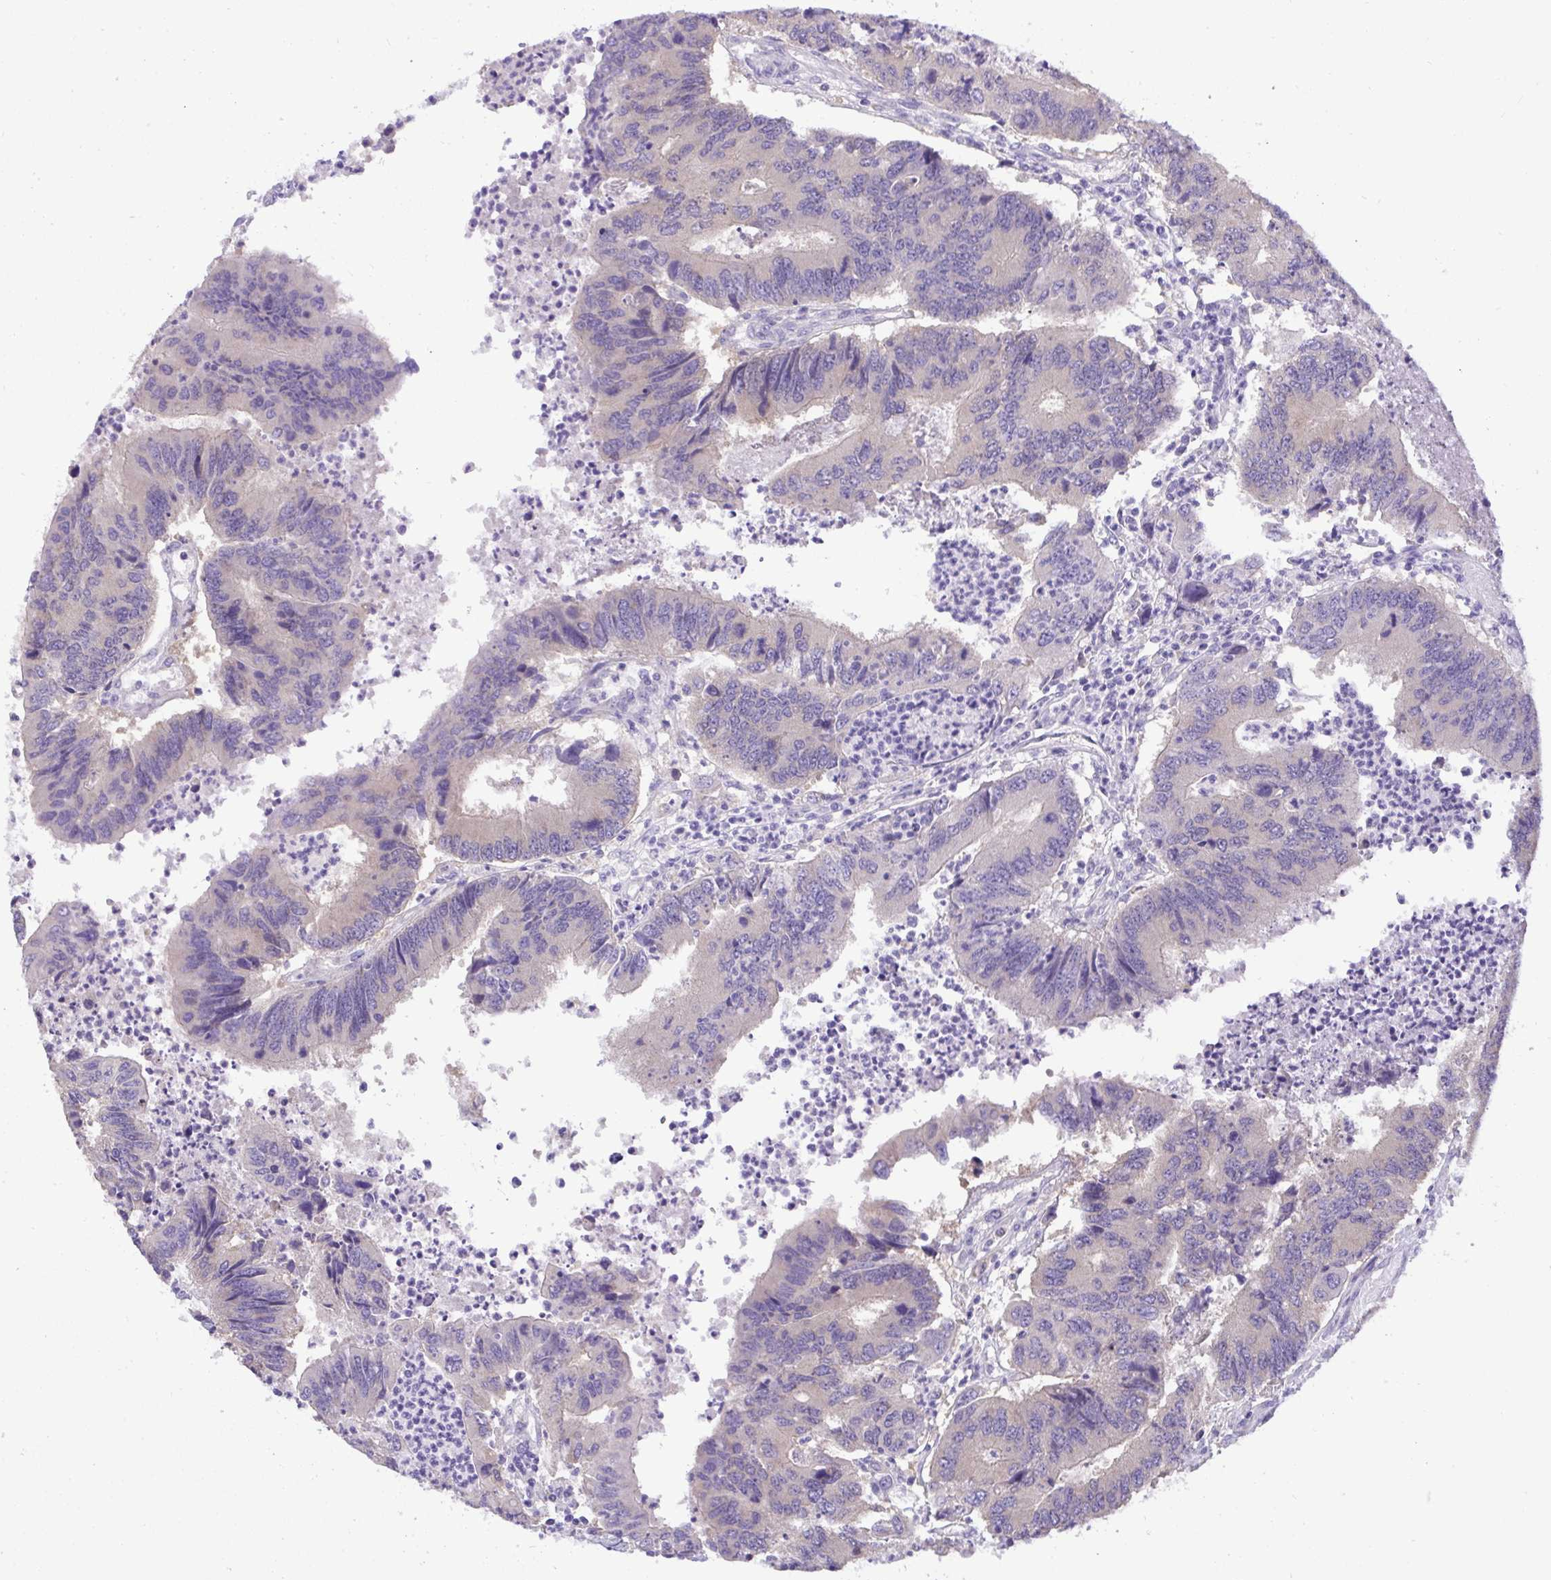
{"staining": {"intensity": "negative", "quantity": "none", "location": "none"}, "tissue": "colorectal cancer", "cell_type": "Tumor cells", "image_type": "cancer", "snomed": [{"axis": "morphology", "description": "Adenocarcinoma, NOS"}, {"axis": "topography", "description": "Colon"}], "caption": "Immunohistochemistry (IHC) micrograph of neoplastic tissue: colorectal cancer (adenocarcinoma) stained with DAB (3,3'-diaminobenzidine) shows no significant protein staining in tumor cells.", "gene": "ST8SIA2", "patient": {"sex": "female", "age": 67}}